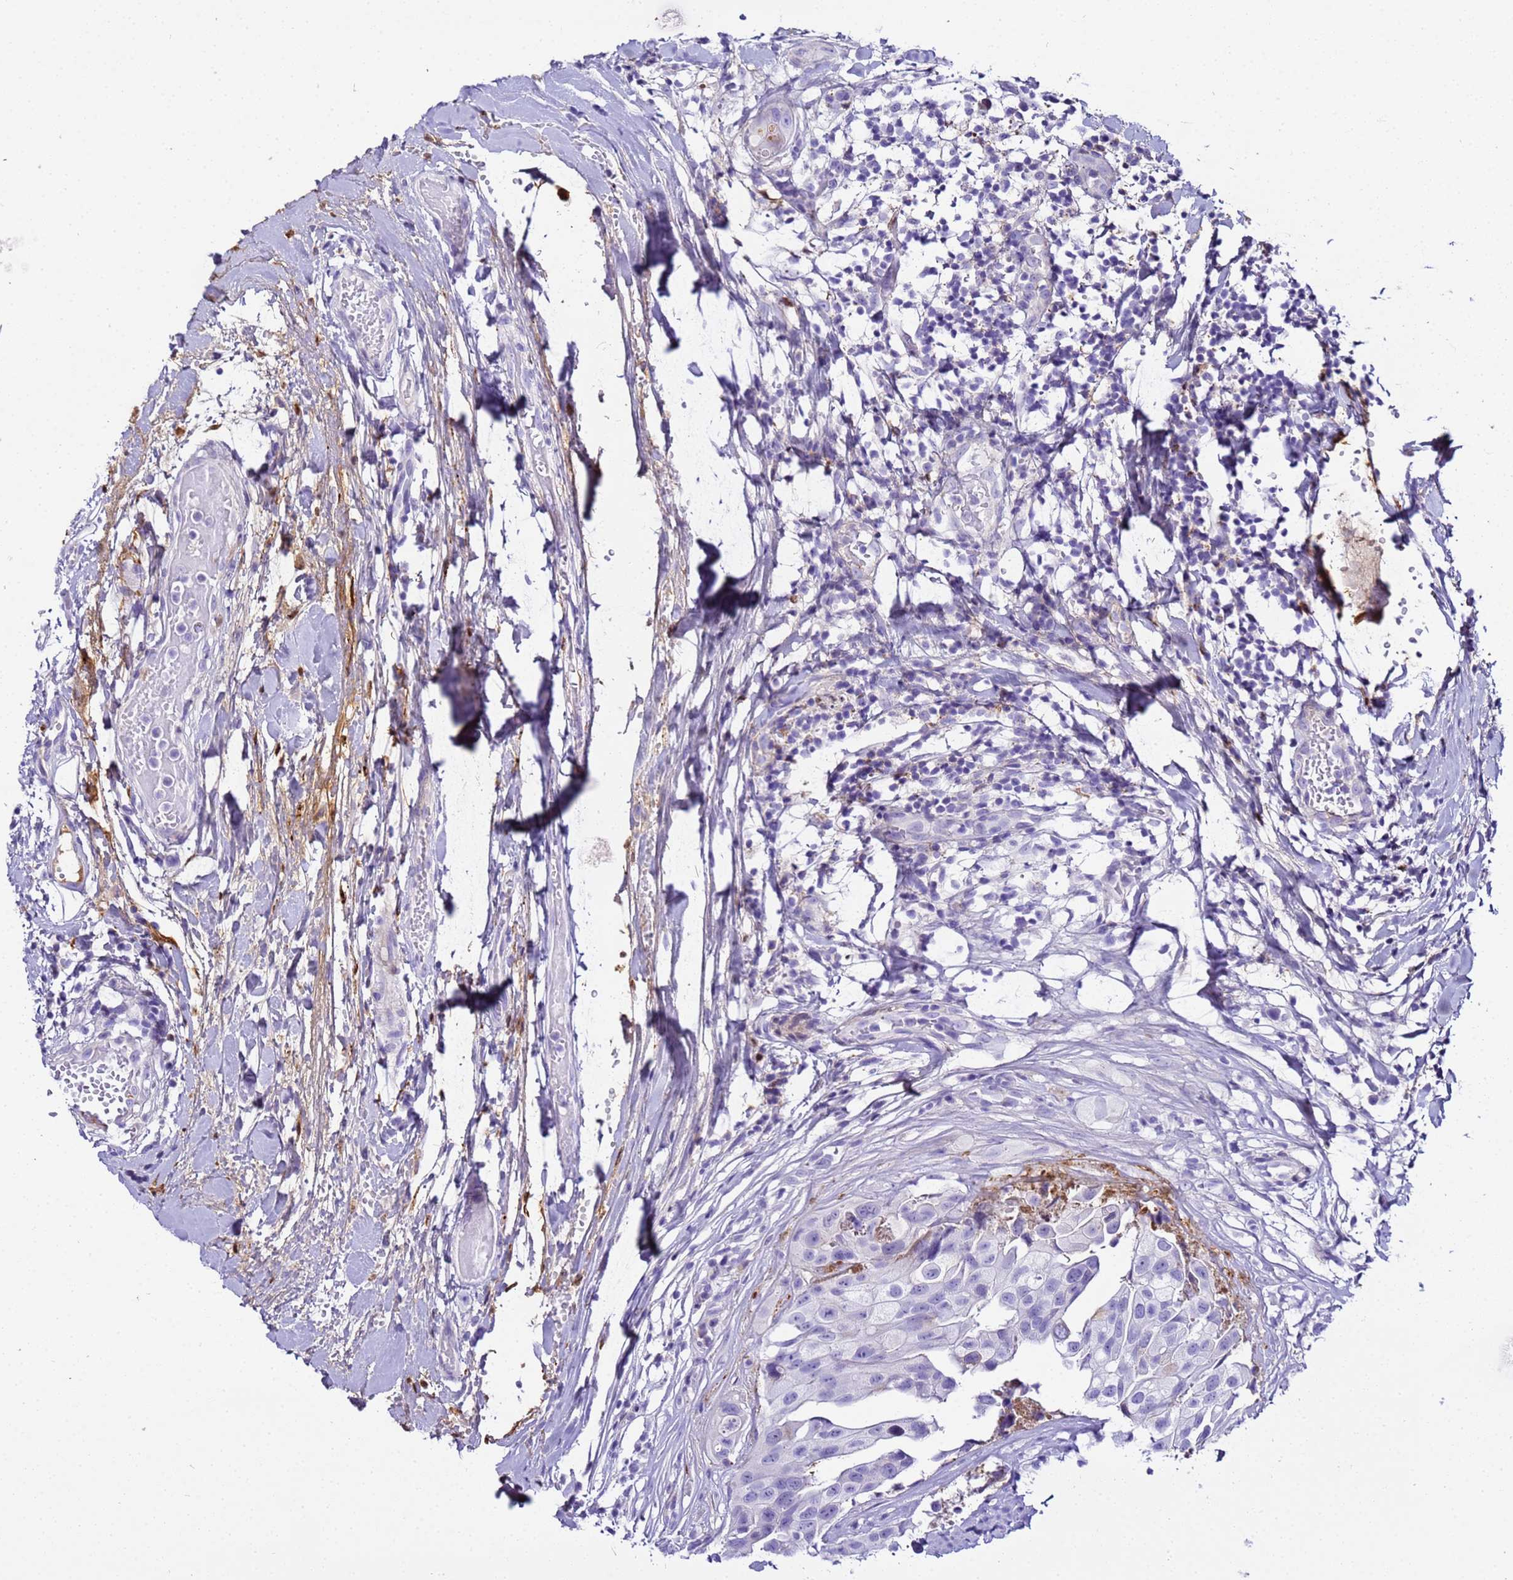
{"staining": {"intensity": "negative", "quantity": "none", "location": "none"}, "tissue": "head and neck cancer", "cell_type": "Tumor cells", "image_type": "cancer", "snomed": [{"axis": "morphology", "description": "Adenocarcinoma, NOS"}, {"axis": "morphology", "description": "Adenocarcinoma, metastatic, NOS"}, {"axis": "topography", "description": "Head-Neck"}], "caption": "Tumor cells show no significant protein staining in head and neck cancer.", "gene": "CFHR2", "patient": {"sex": "male", "age": 75}}